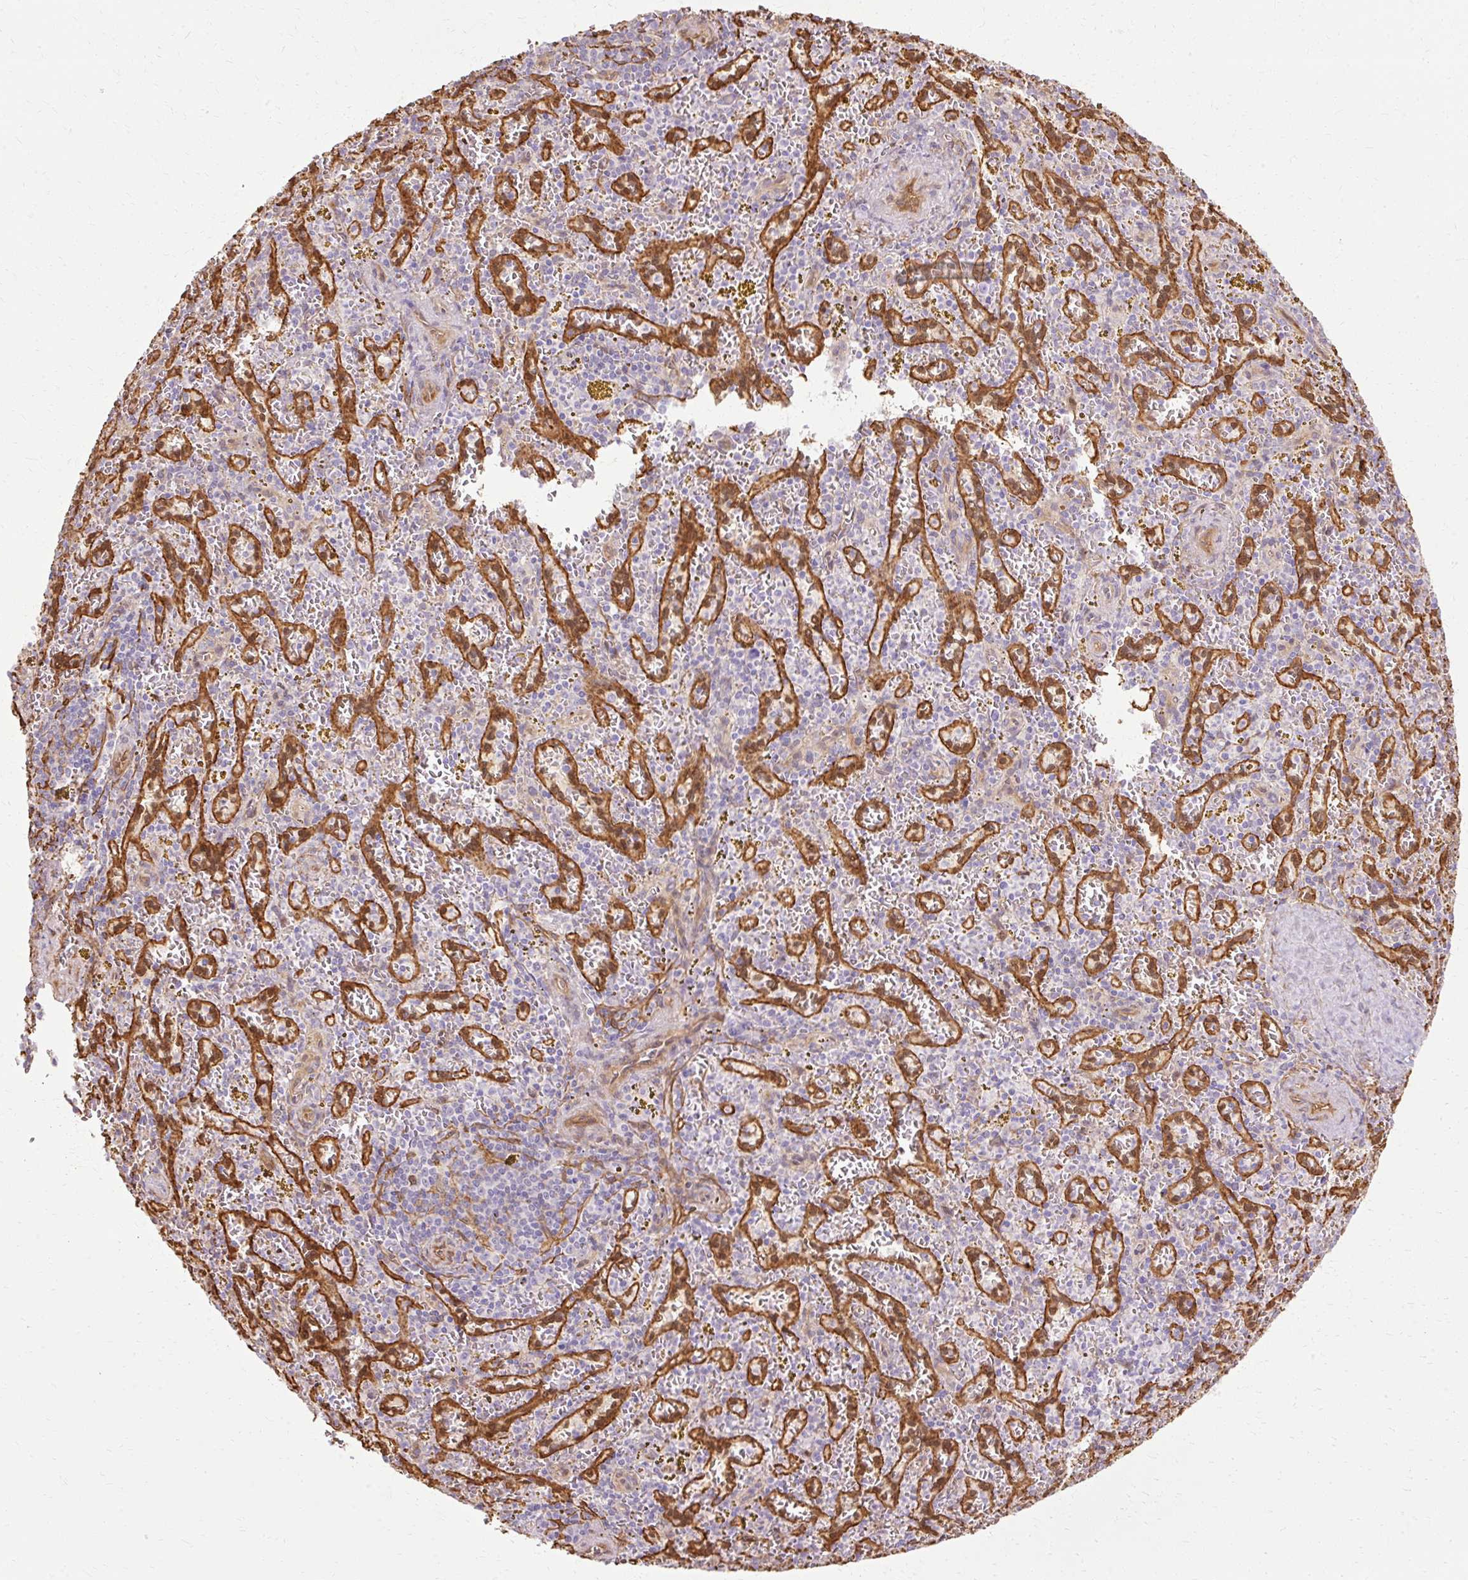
{"staining": {"intensity": "negative", "quantity": "none", "location": "none"}, "tissue": "spleen", "cell_type": "Cells in red pulp", "image_type": "normal", "snomed": [{"axis": "morphology", "description": "Normal tissue, NOS"}, {"axis": "topography", "description": "Spleen"}], "caption": "A high-resolution image shows immunohistochemistry staining of normal spleen, which exhibits no significant positivity in cells in red pulp. The staining is performed using DAB brown chromogen with nuclei counter-stained in using hematoxylin.", "gene": "CNN3", "patient": {"sex": "male", "age": 57}}